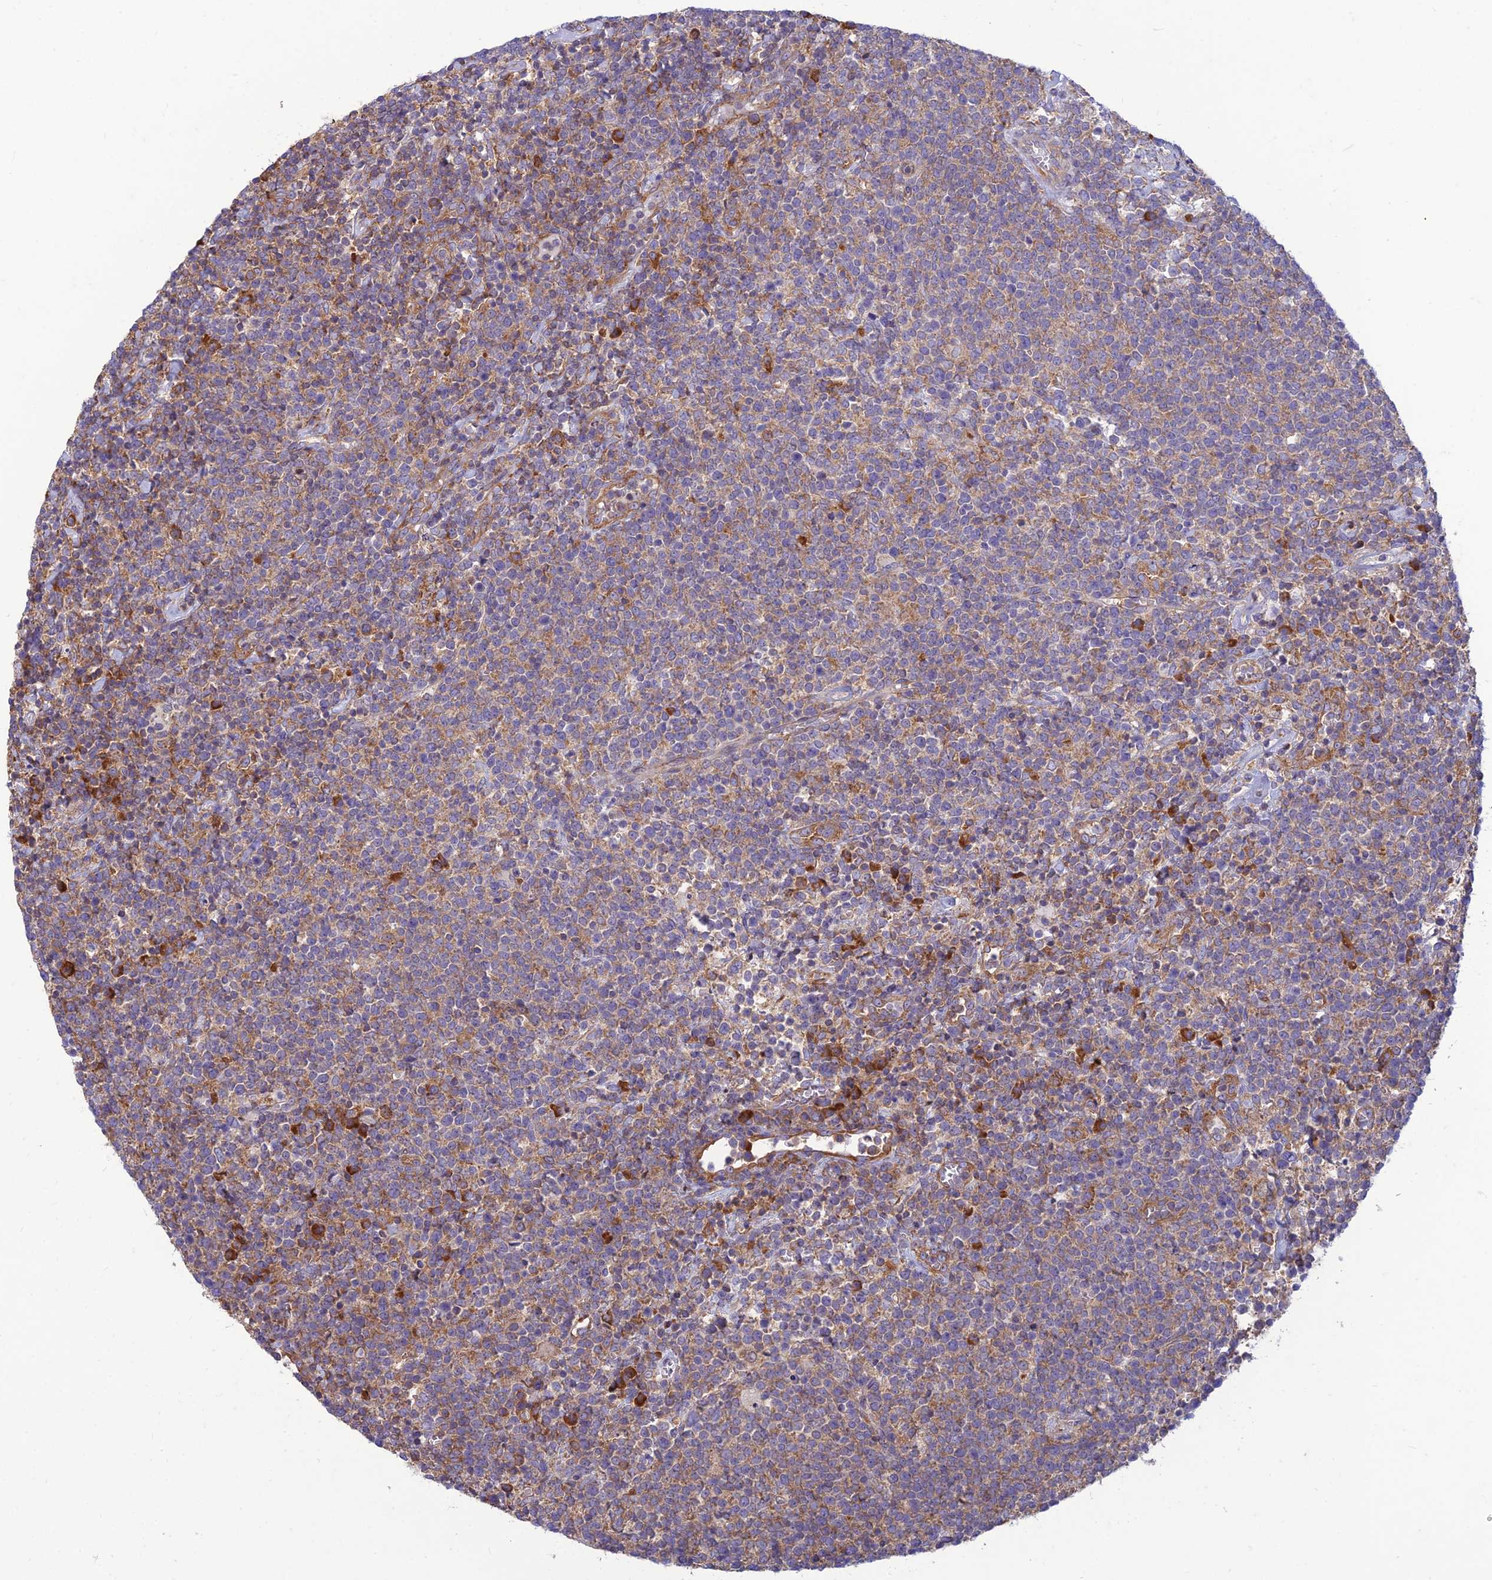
{"staining": {"intensity": "weak", "quantity": "25%-75%", "location": "cytoplasmic/membranous"}, "tissue": "lymphoma", "cell_type": "Tumor cells", "image_type": "cancer", "snomed": [{"axis": "morphology", "description": "Malignant lymphoma, non-Hodgkin's type, High grade"}, {"axis": "topography", "description": "Lymph node"}], "caption": "Immunohistochemical staining of high-grade malignant lymphoma, non-Hodgkin's type demonstrates low levels of weak cytoplasmic/membranous expression in approximately 25%-75% of tumor cells.", "gene": "RPL17-C18orf32", "patient": {"sex": "male", "age": 61}}